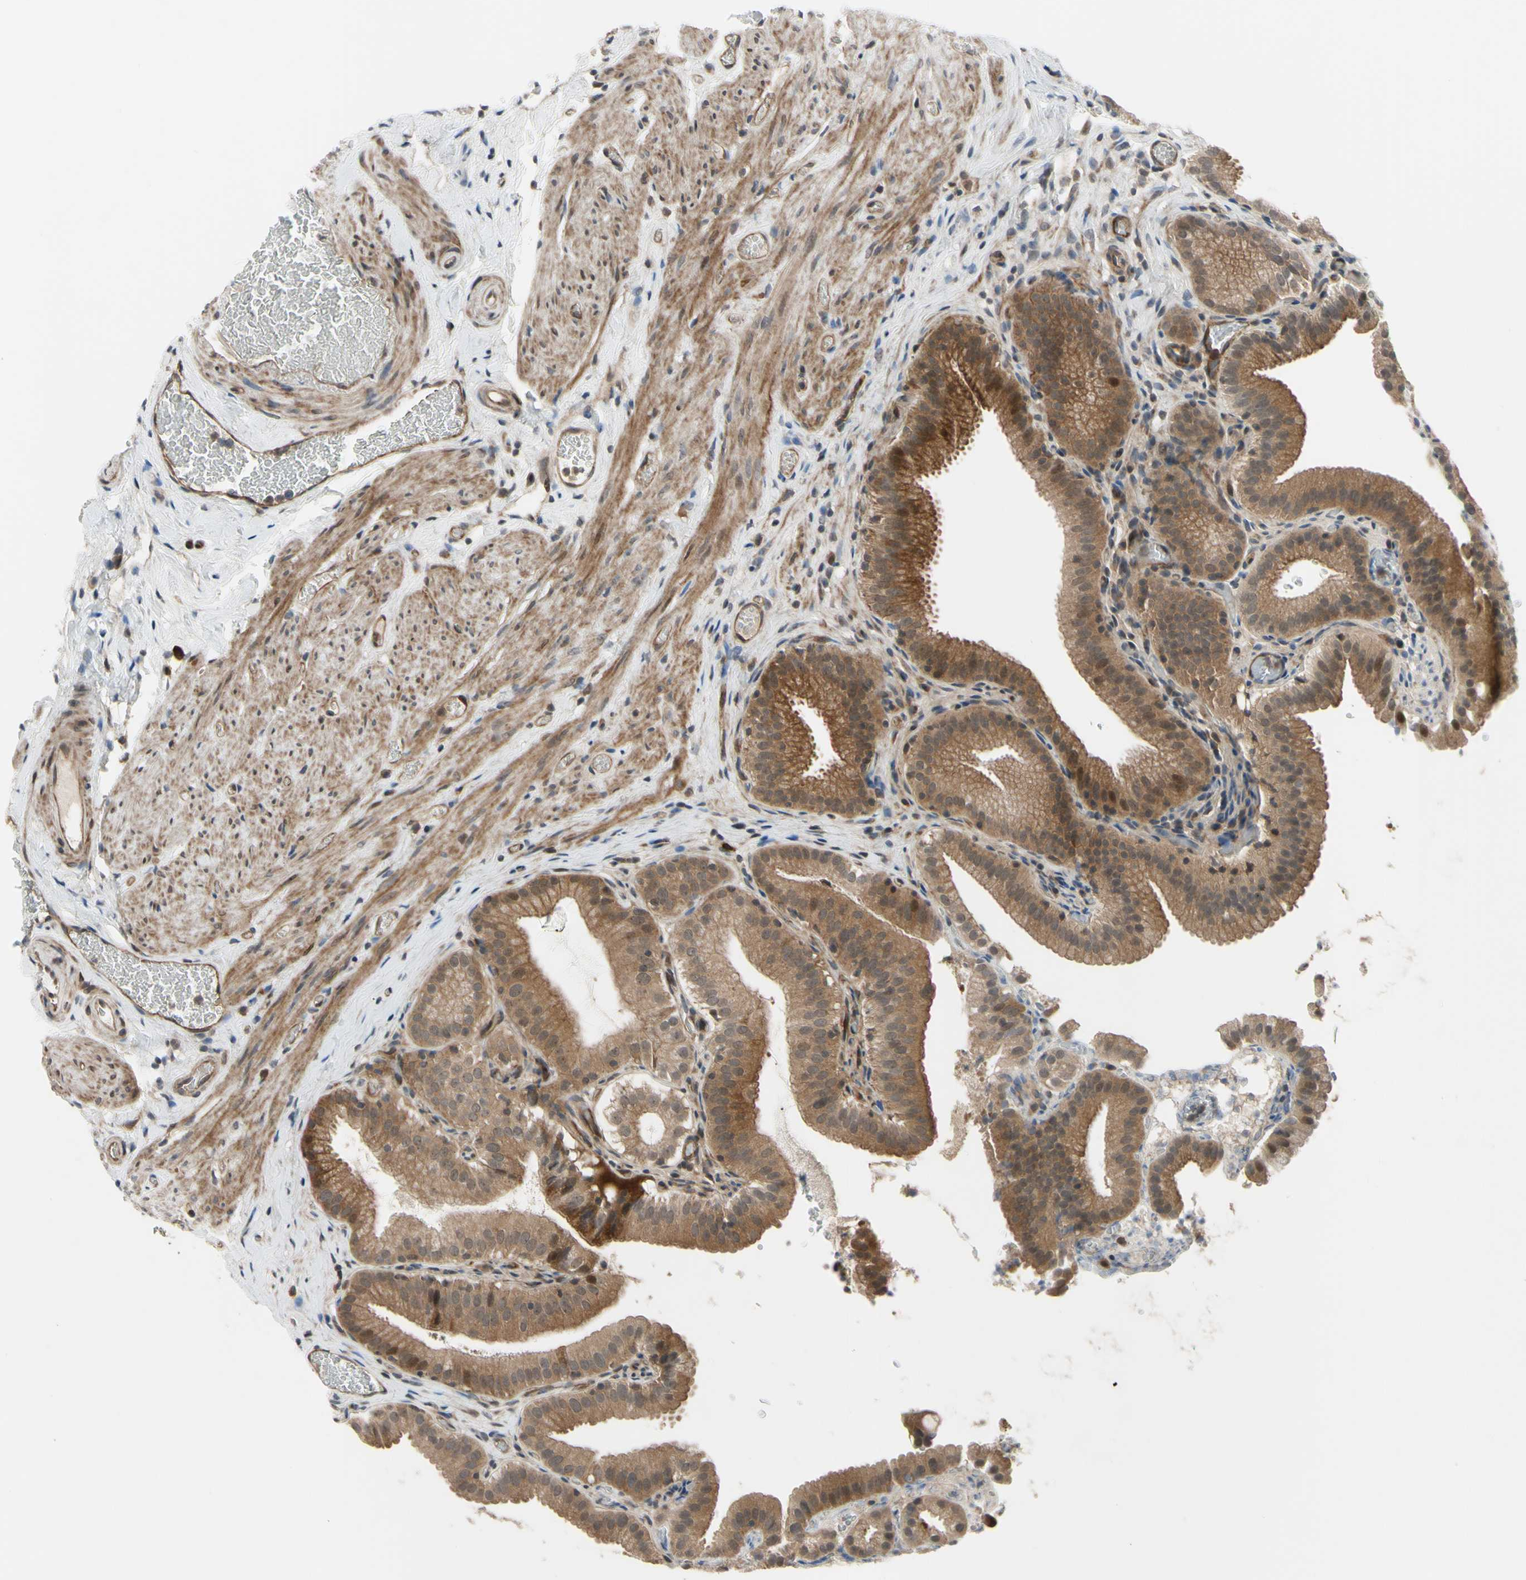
{"staining": {"intensity": "moderate", "quantity": ">75%", "location": "cytoplasmic/membranous,nuclear"}, "tissue": "gallbladder", "cell_type": "Glandular cells", "image_type": "normal", "snomed": [{"axis": "morphology", "description": "Normal tissue, NOS"}, {"axis": "topography", "description": "Gallbladder"}], "caption": "This histopathology image reveals normal gallbladder stained with IHC to label a protein in brown. The cytoplasmic/membranous,nuclear of glandular cells show moderate positivity for the protein. Nuclei are counter-stained blue.", "gene": "COMMD9", "patient": {"sex": "male", "age": 54}}